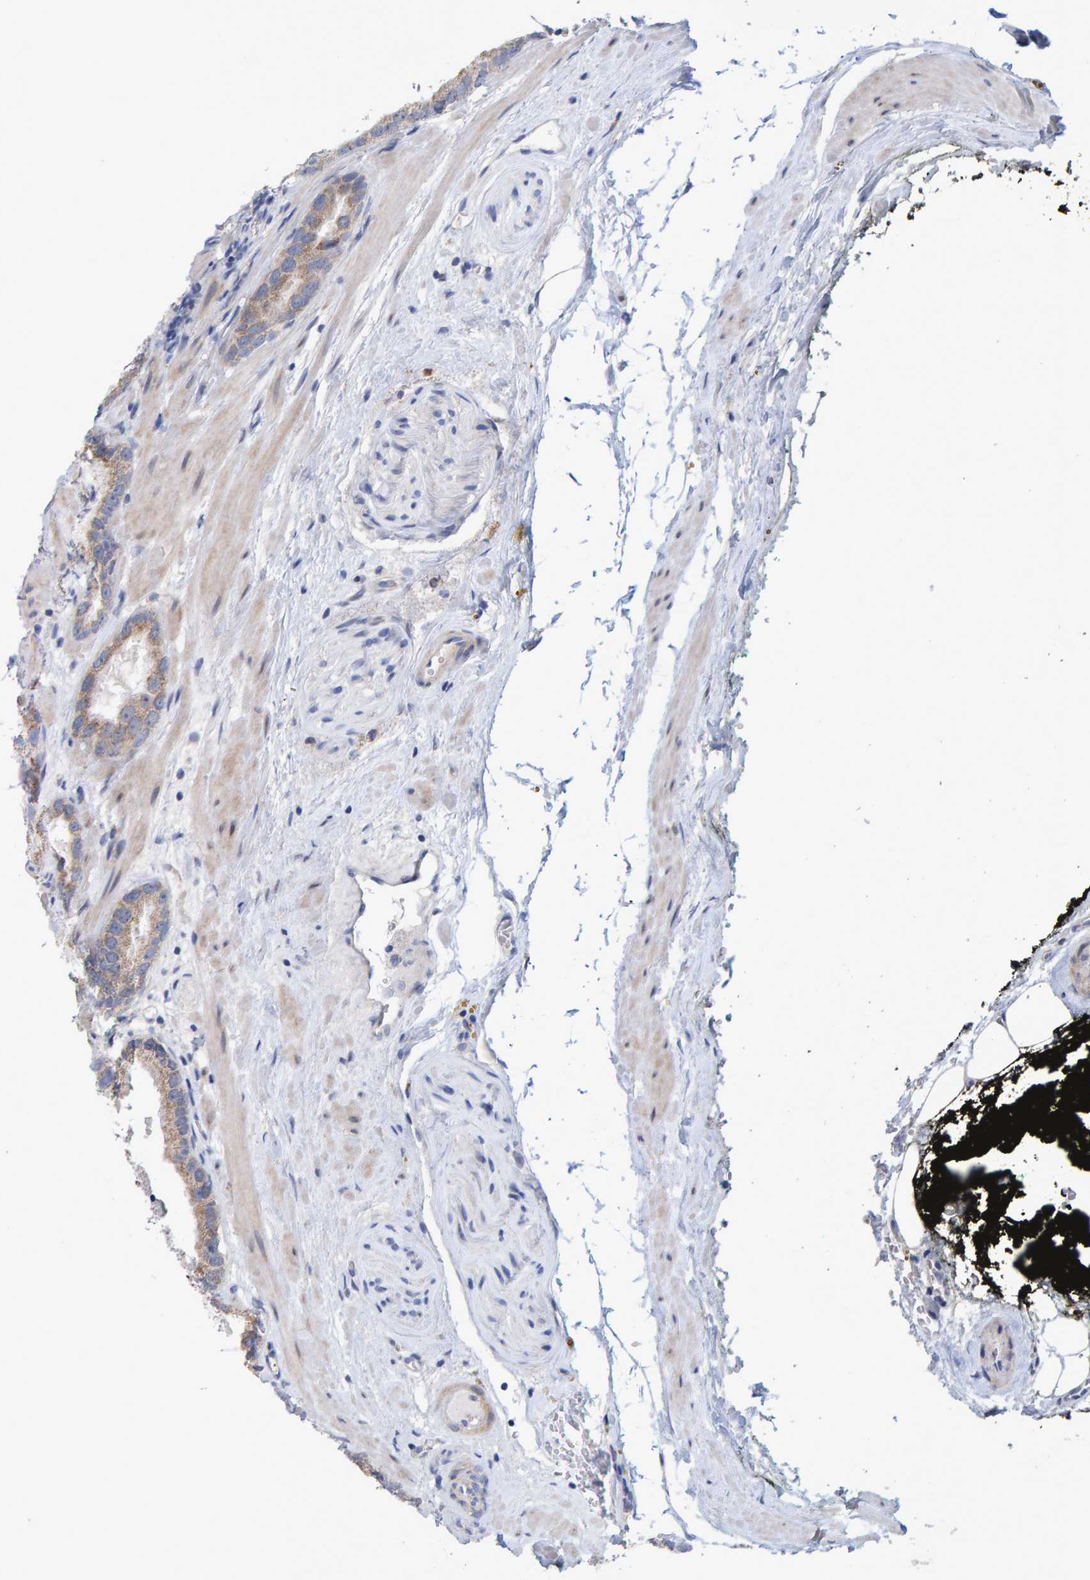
{"staining": {"intensity": "moderate", "quantity": ">75%", "location": "cytoplasmic/membranous"}, "tissue": "prostate cancer", "cell_type": "Tumor cells", "image_type": "cancer", "snomed": [{"axis": "morphology", "description": "Adenocarcinoma, Low grade"}, {"axis": "topography", "description": "Prostate"}], "caption": "A brown stain labels moderate cytoplasmic/membranous expression of a protein in human prostate adenocarcinoma (low-grade) tumor cells. Nuclei are stained in blue.", "gene": "USP43", "patient": {"sex": "male", "age": 51}}